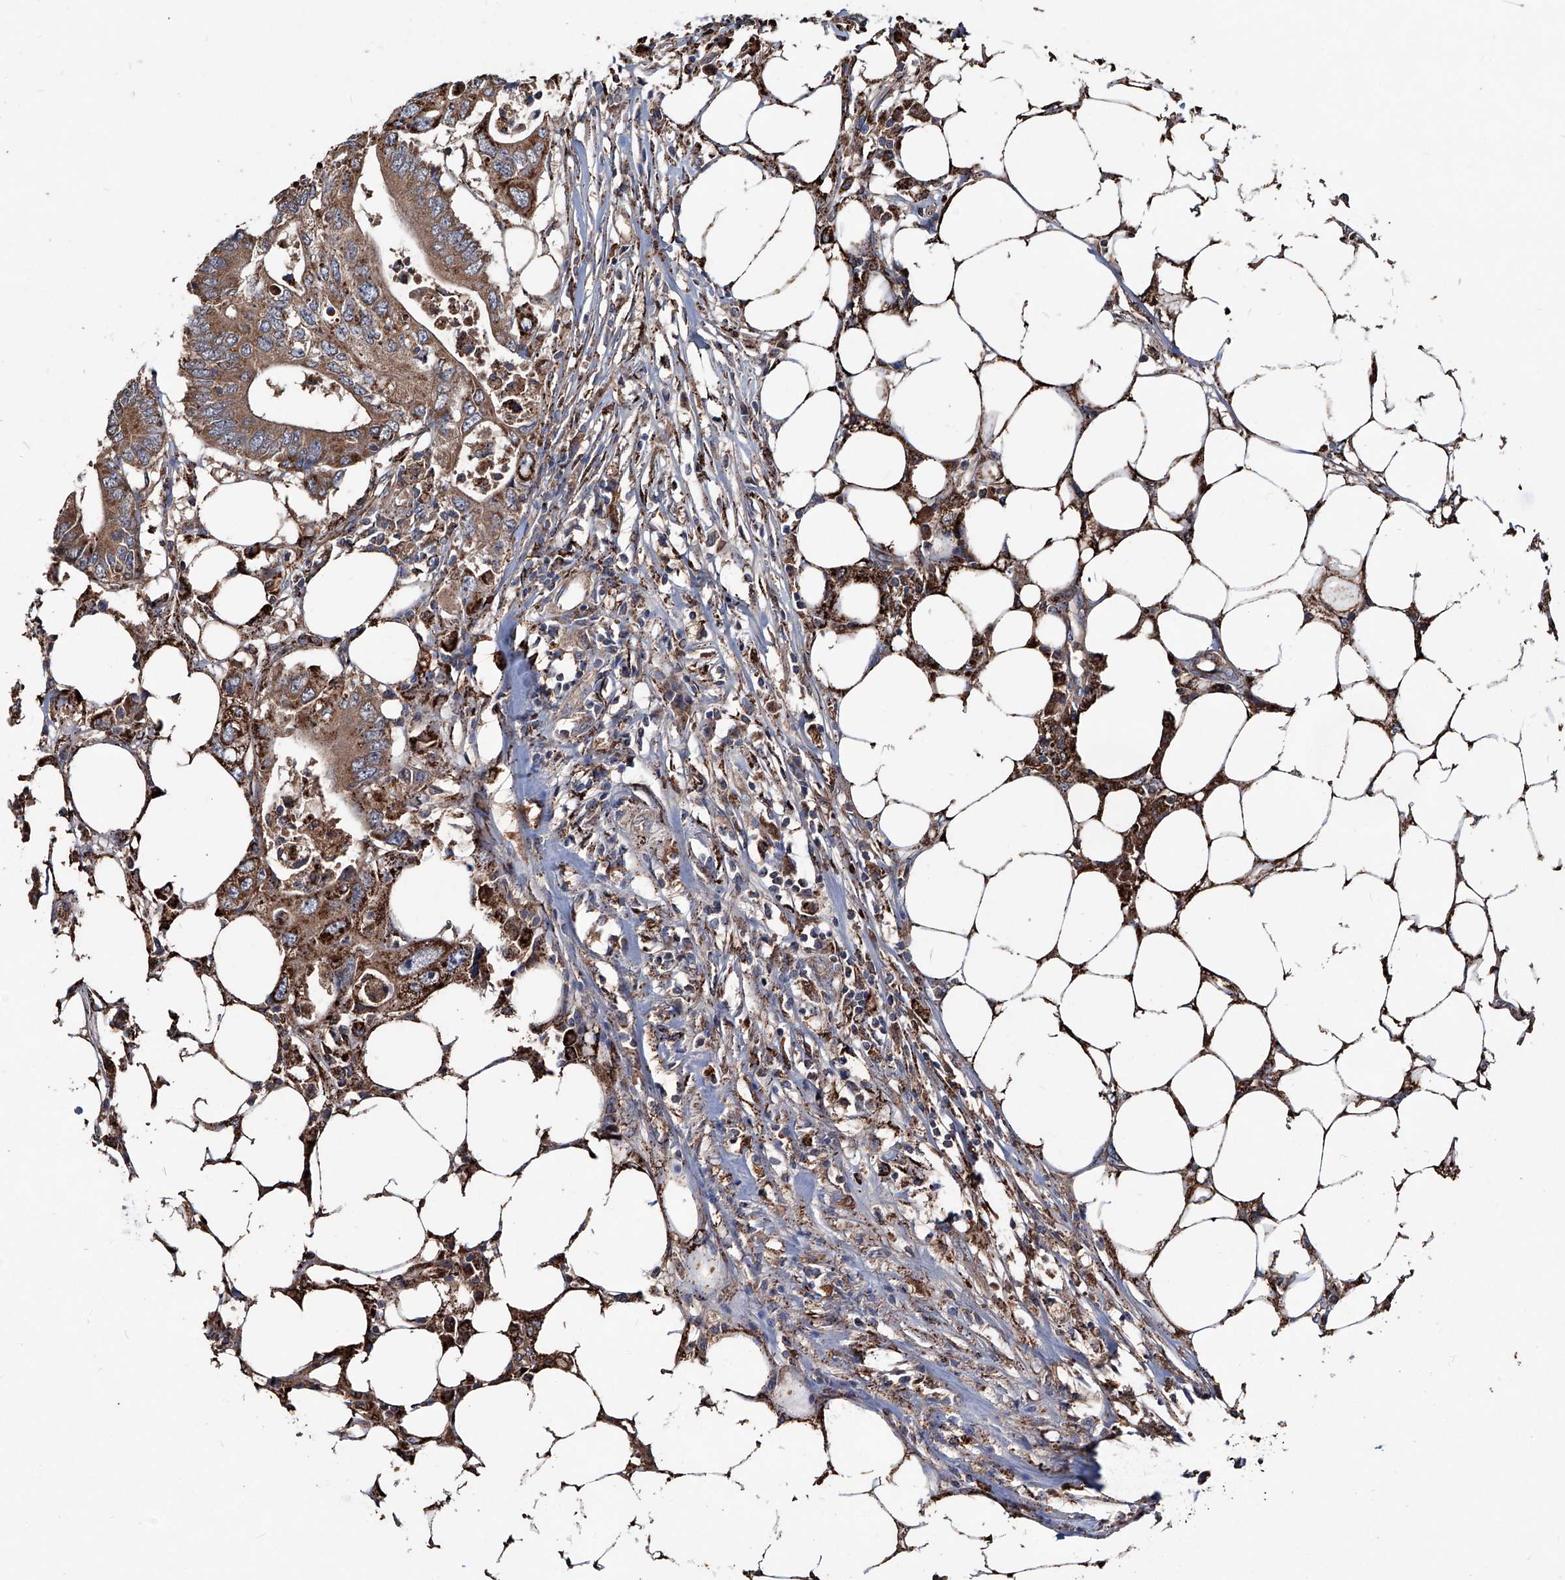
{"staining": {"intensity": "moderate", "quantity": ">75%", "location": "cytoplasmic/membranous"}, "tissue": "colorectal cancer", "cell_type": "Tumor cells", "image_type": "cancer", "snomed": [{"axis": "morphology", "description": "Adenocarcinoma, NOS"}, {"axis": "topography", "description": "Colon"}], "caption": "An immunohistochemistry (IHC) micrograph of neoplastic tissue is shown. Protein staining in brown highlights moderate cytoplasmic/membranous positivity in adenocarcinoma (colorectal) within tumor cells.", "gene": "NHS", "patient": {"sex": "male", "age": 71}}